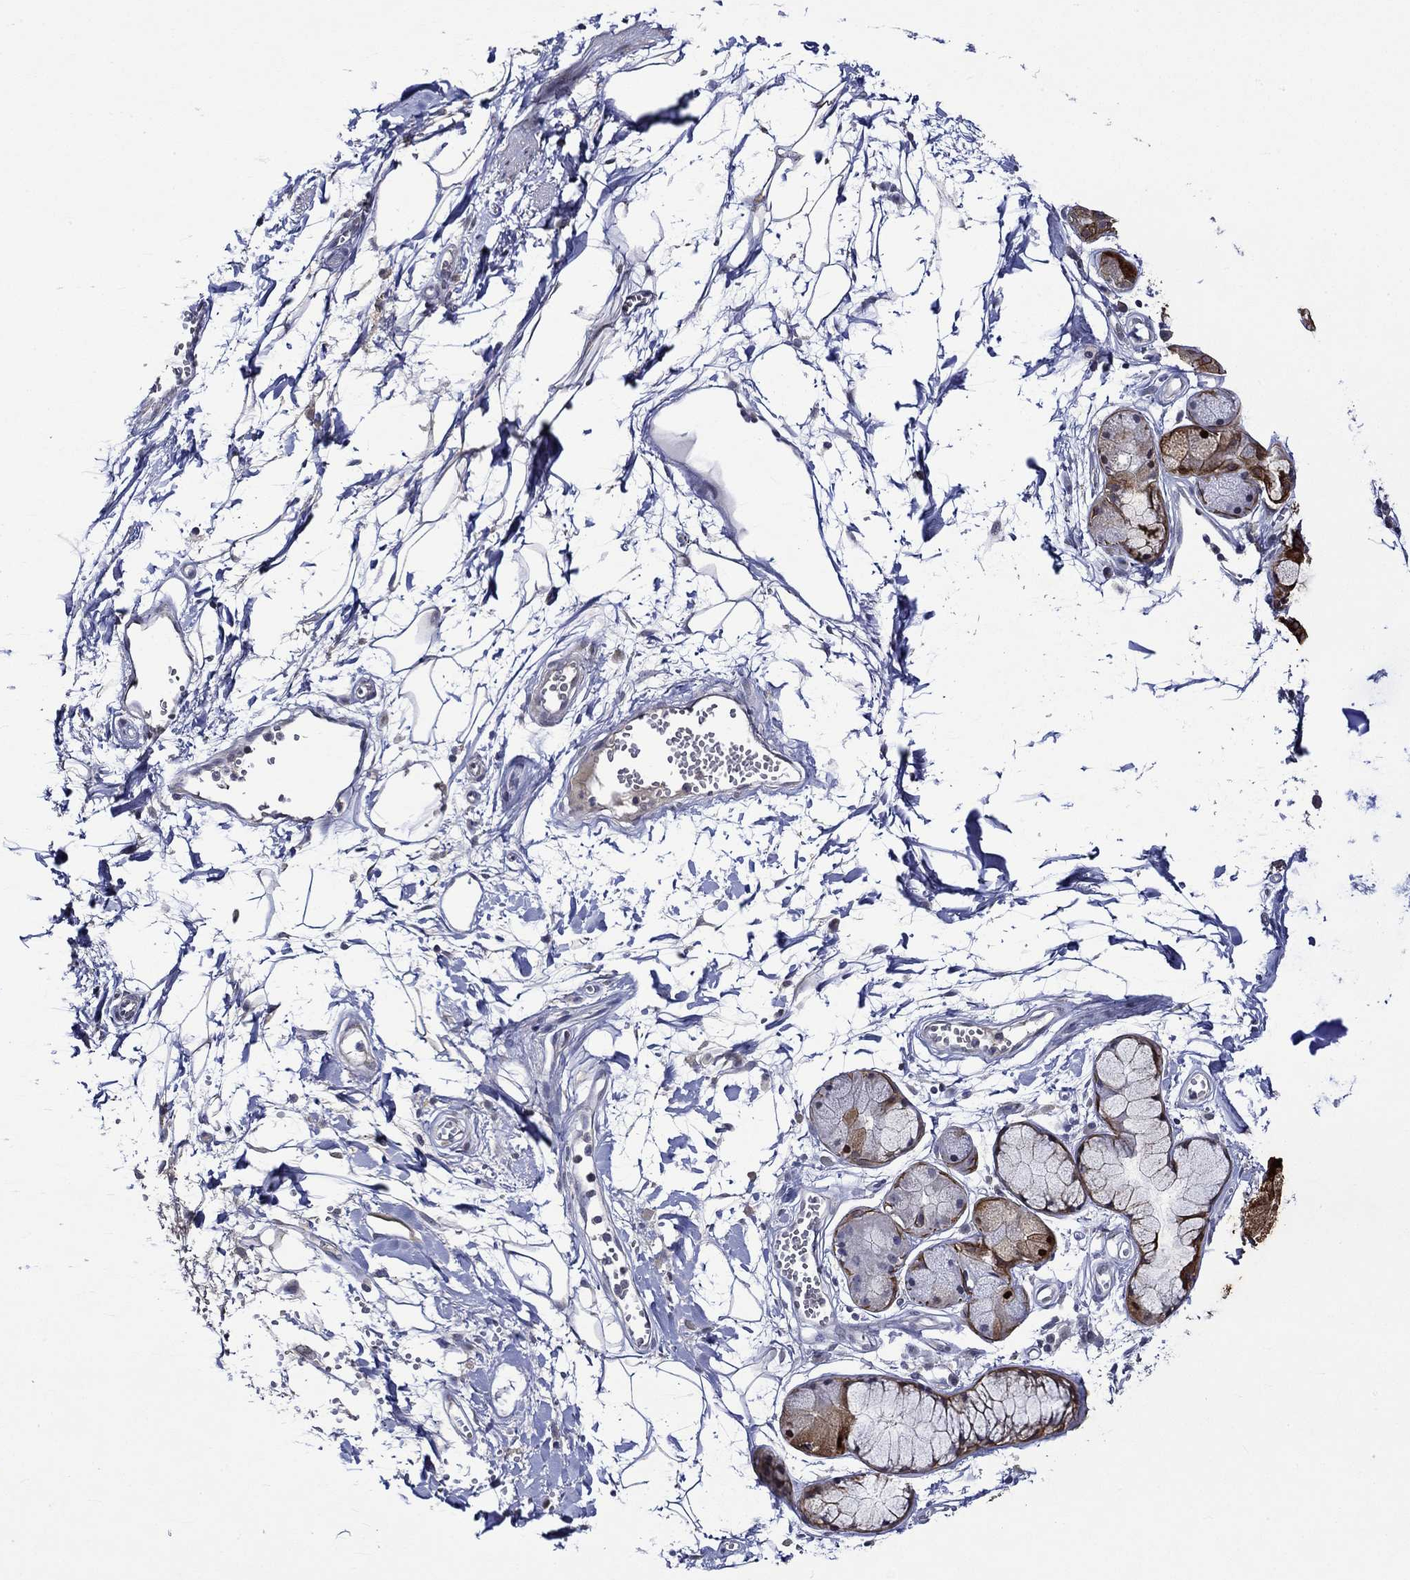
{"staining": {"intensity": "negative", "quantity": "none", "location": "none"}, "tissue": "soft tissue", "cell_type": "Fibroblasts", "image_type": "normal", "snomed": [{"axis": "morphology", "description": "Normal tissue, NOS"}, {"axis": "morphology", "description": "Squamous cell carcinoma, NOS"}, {"axis": "topography", "description": "Cartilage tissue"}, {"axis": "topography", "description": "Lung"}], "caption": "DAB (3,3'-diaminobenzidine) immunohistochemical staining of normal human soft tissue displays no significant staining in fibroblasts.", "gene": "DDX3Y", "patient": {"sex": "male", "age": 66}}